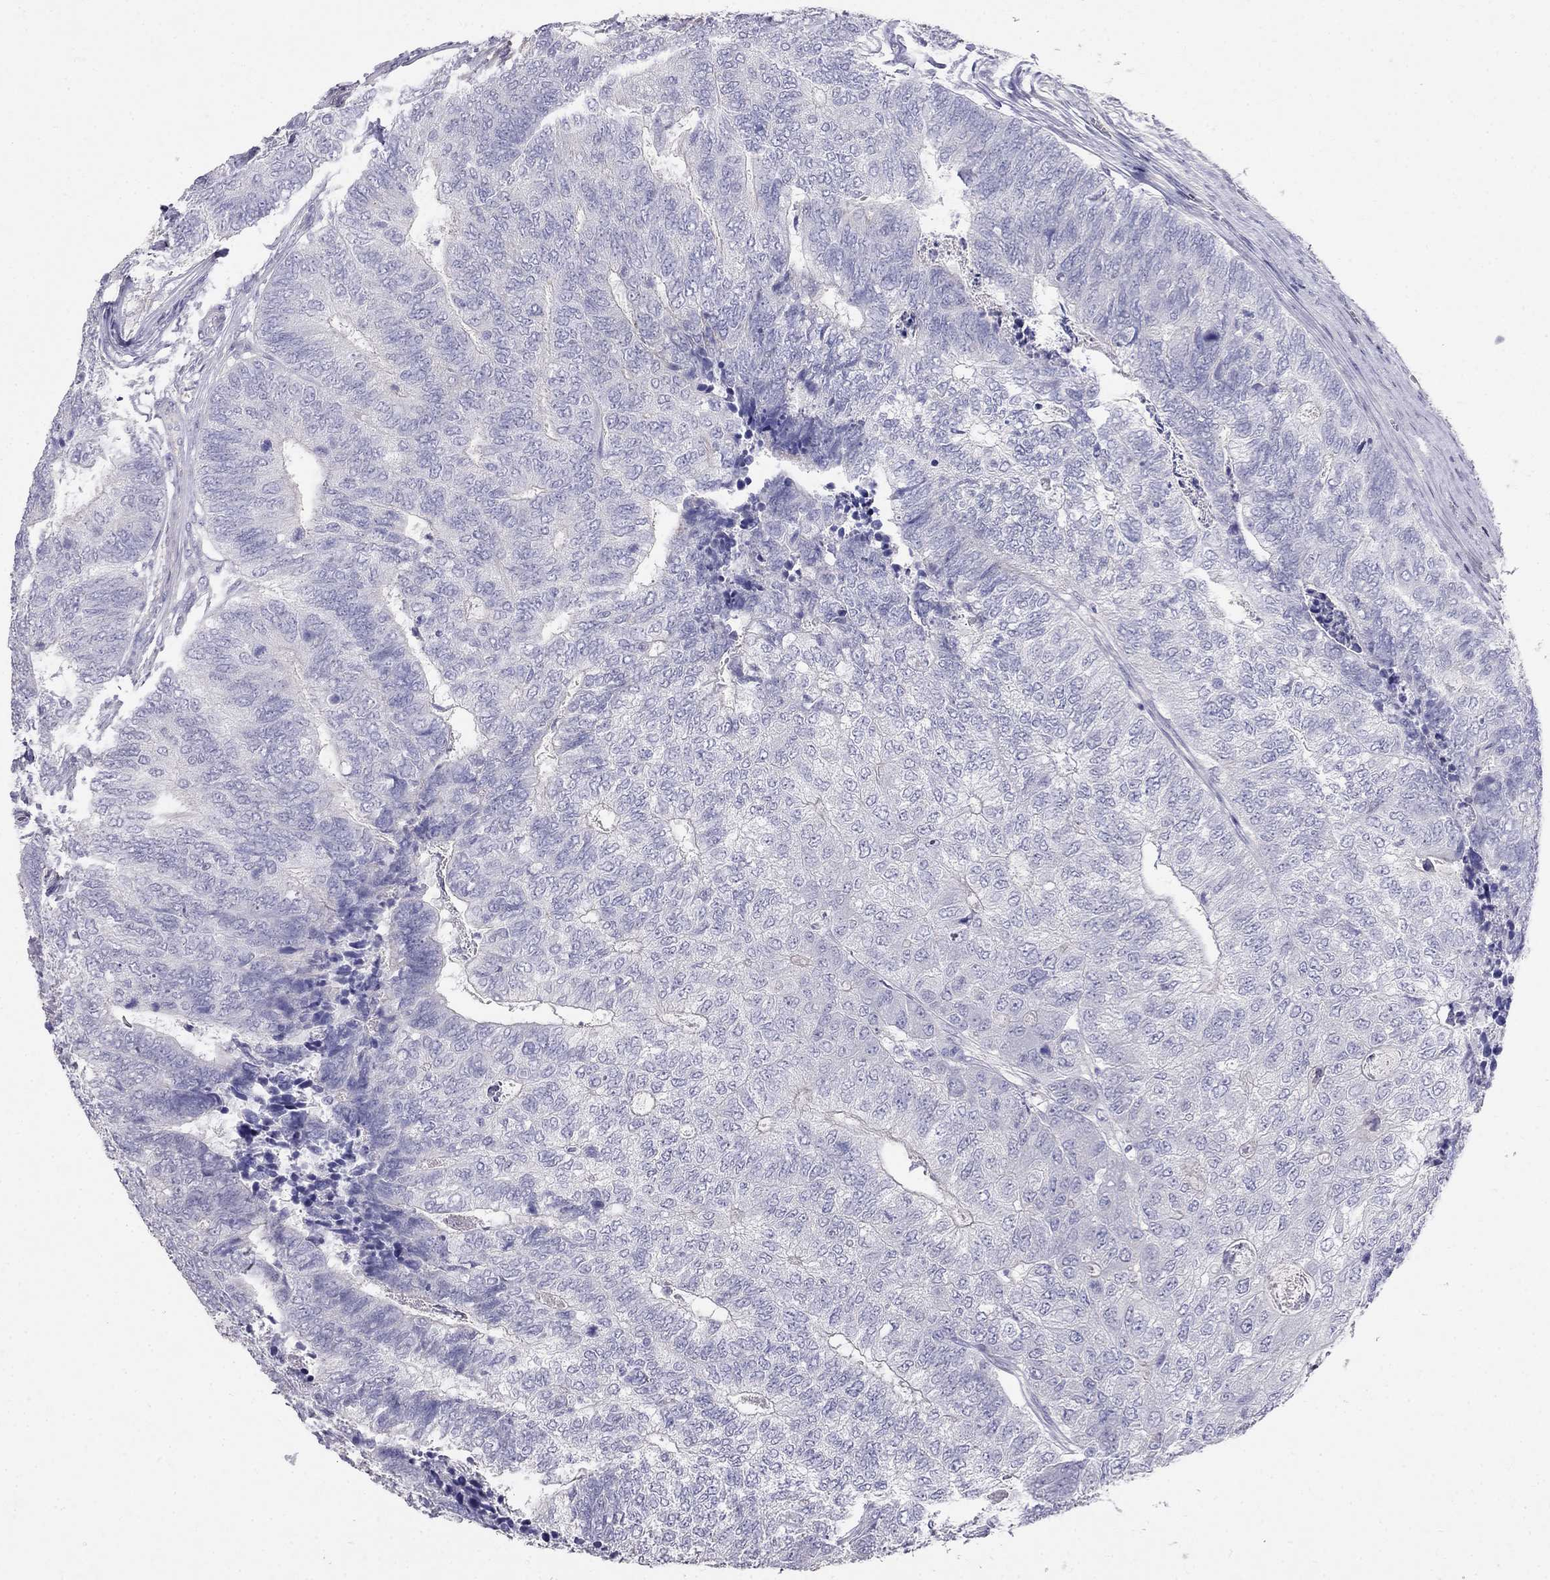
{"staining": {"intensity": "negative", "quantity": "none", "location": "none"}, "tissue": "colorectal cancer", "cell_type": "Tumor cells", "image_type": "cancer", "snomed": [{"axis": "morphology", "description": "Adenocarcinoma, NOS"}, {"axis": "topography", "description": "Colon"}], "caption": "This is an immunohistochemistry (IHC) micrograph of human colorectal cancer (adenocarcinoma). There is no expression in tumor cells.", "gene": "LY6H", "patient": {"sex": "female", "age": 67}}